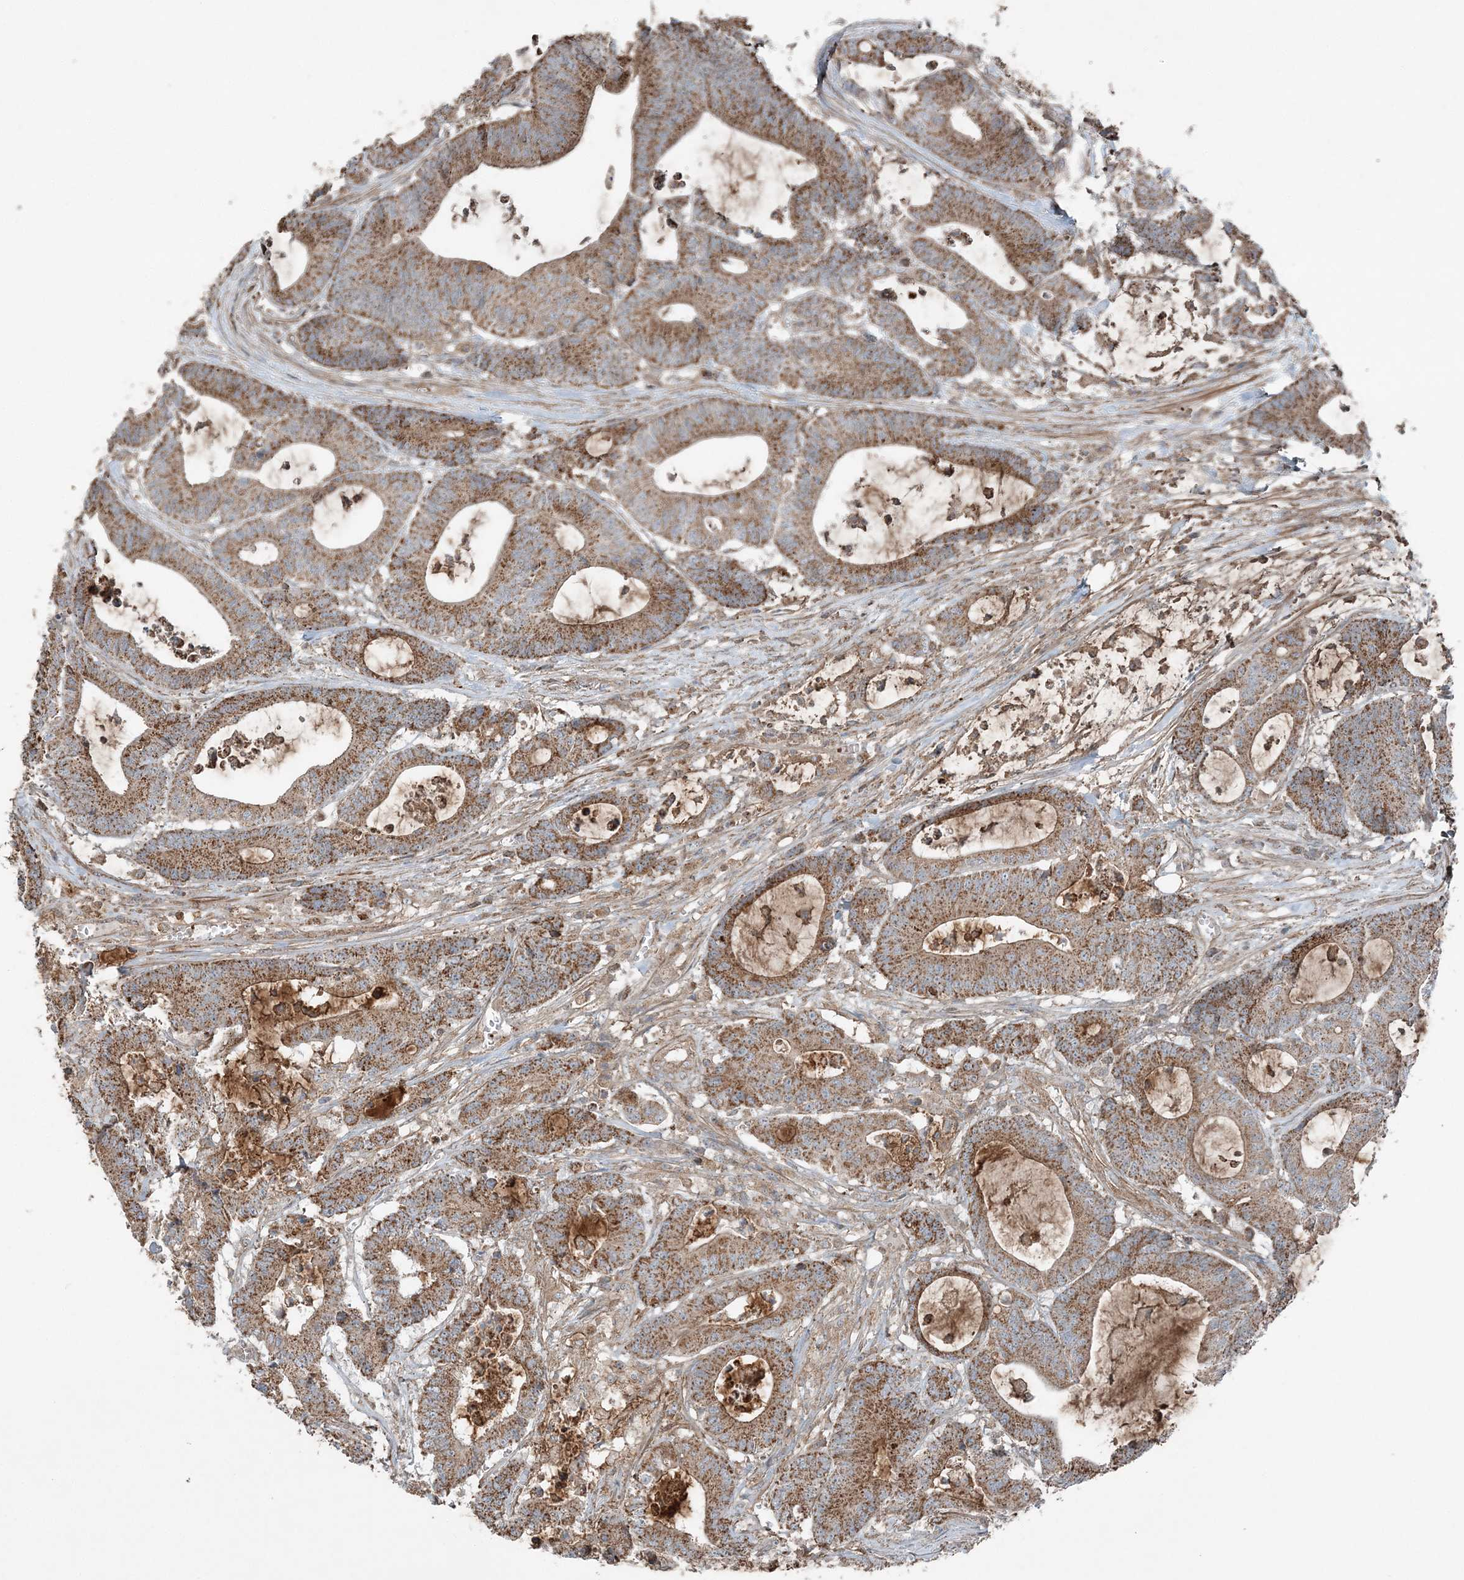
{"staining": {"intensity": "moderate", "quantity": ">75%", "location": "cytoplasmic/membranous"}, "tissue": "colorectal cancer", "cell_type": "Tumor cells", "image_type": "cancer", "snomed": [{"axis": "morphology", "description": "Adenocarcinoma, NOS"}, {"axis": "topography", "description": "Colon"}], "caption": "Immunohistochemistry image of adenocarcinoma (colorectal) stained for a protein (brown), which displays medium levels of moderate cytoplasmic/membranous expression in approximately >75% of tumor cells.", "gene": "KY", "patient": {"sex": "female", "age": 84}}